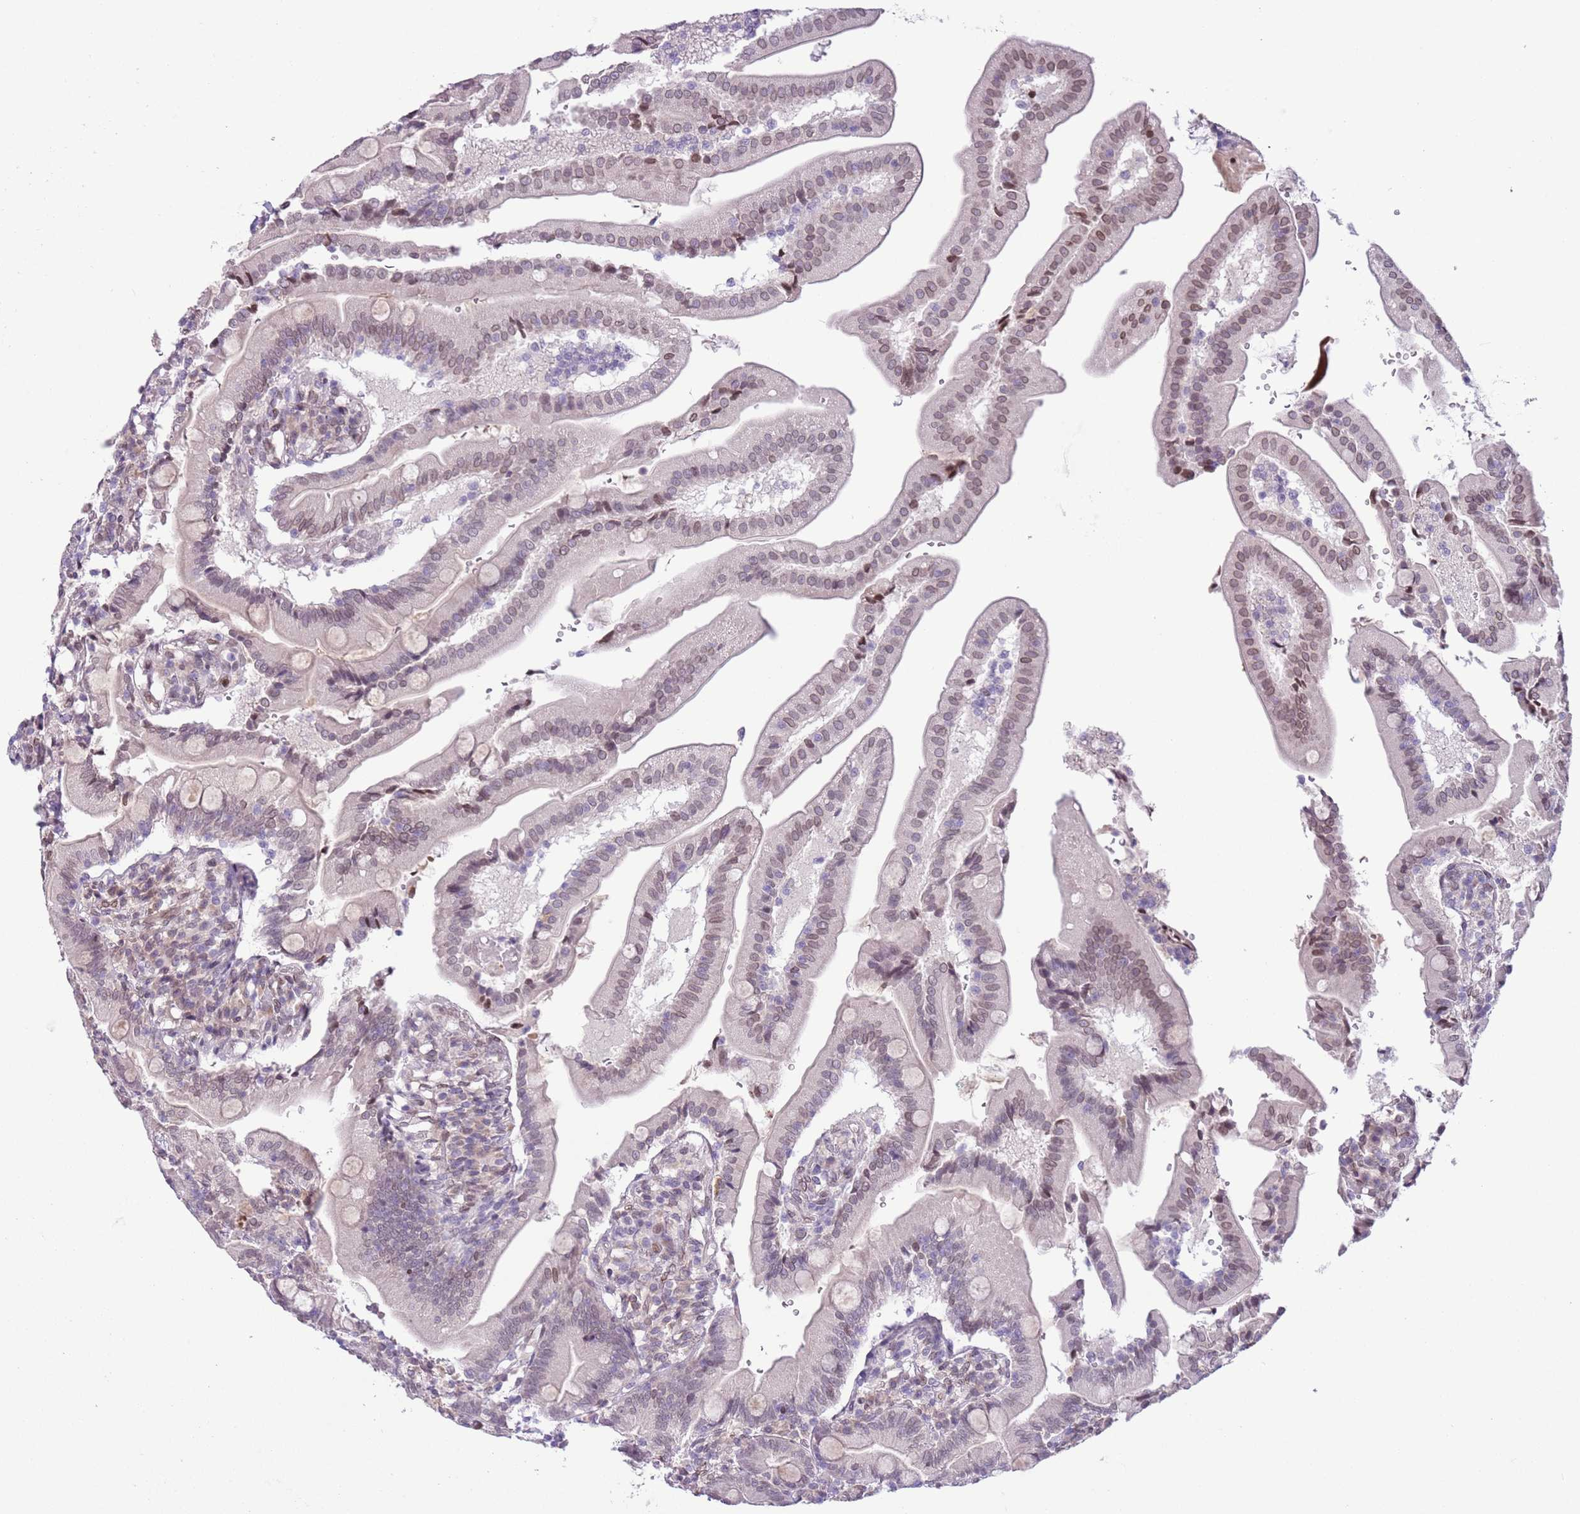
{"staining": {"intensity": "moderate", "quantity": "25%-75%", "location": "nuclear"}, "tissue": "duodenum", "cell_type": "Glandular cells", "image_type": "normal", "snomed": [{"axis": "morphology", "description": "Normal tissue, NOS"}, {"axis": "topography", "description": "Duodenum"}], "caption": "A brown stain labels moderate nuclear staining of a protein in glandular cells of benign duodenum.", "gene": "ZGLP1", "patient": {"sex": "female", "age": 67}}